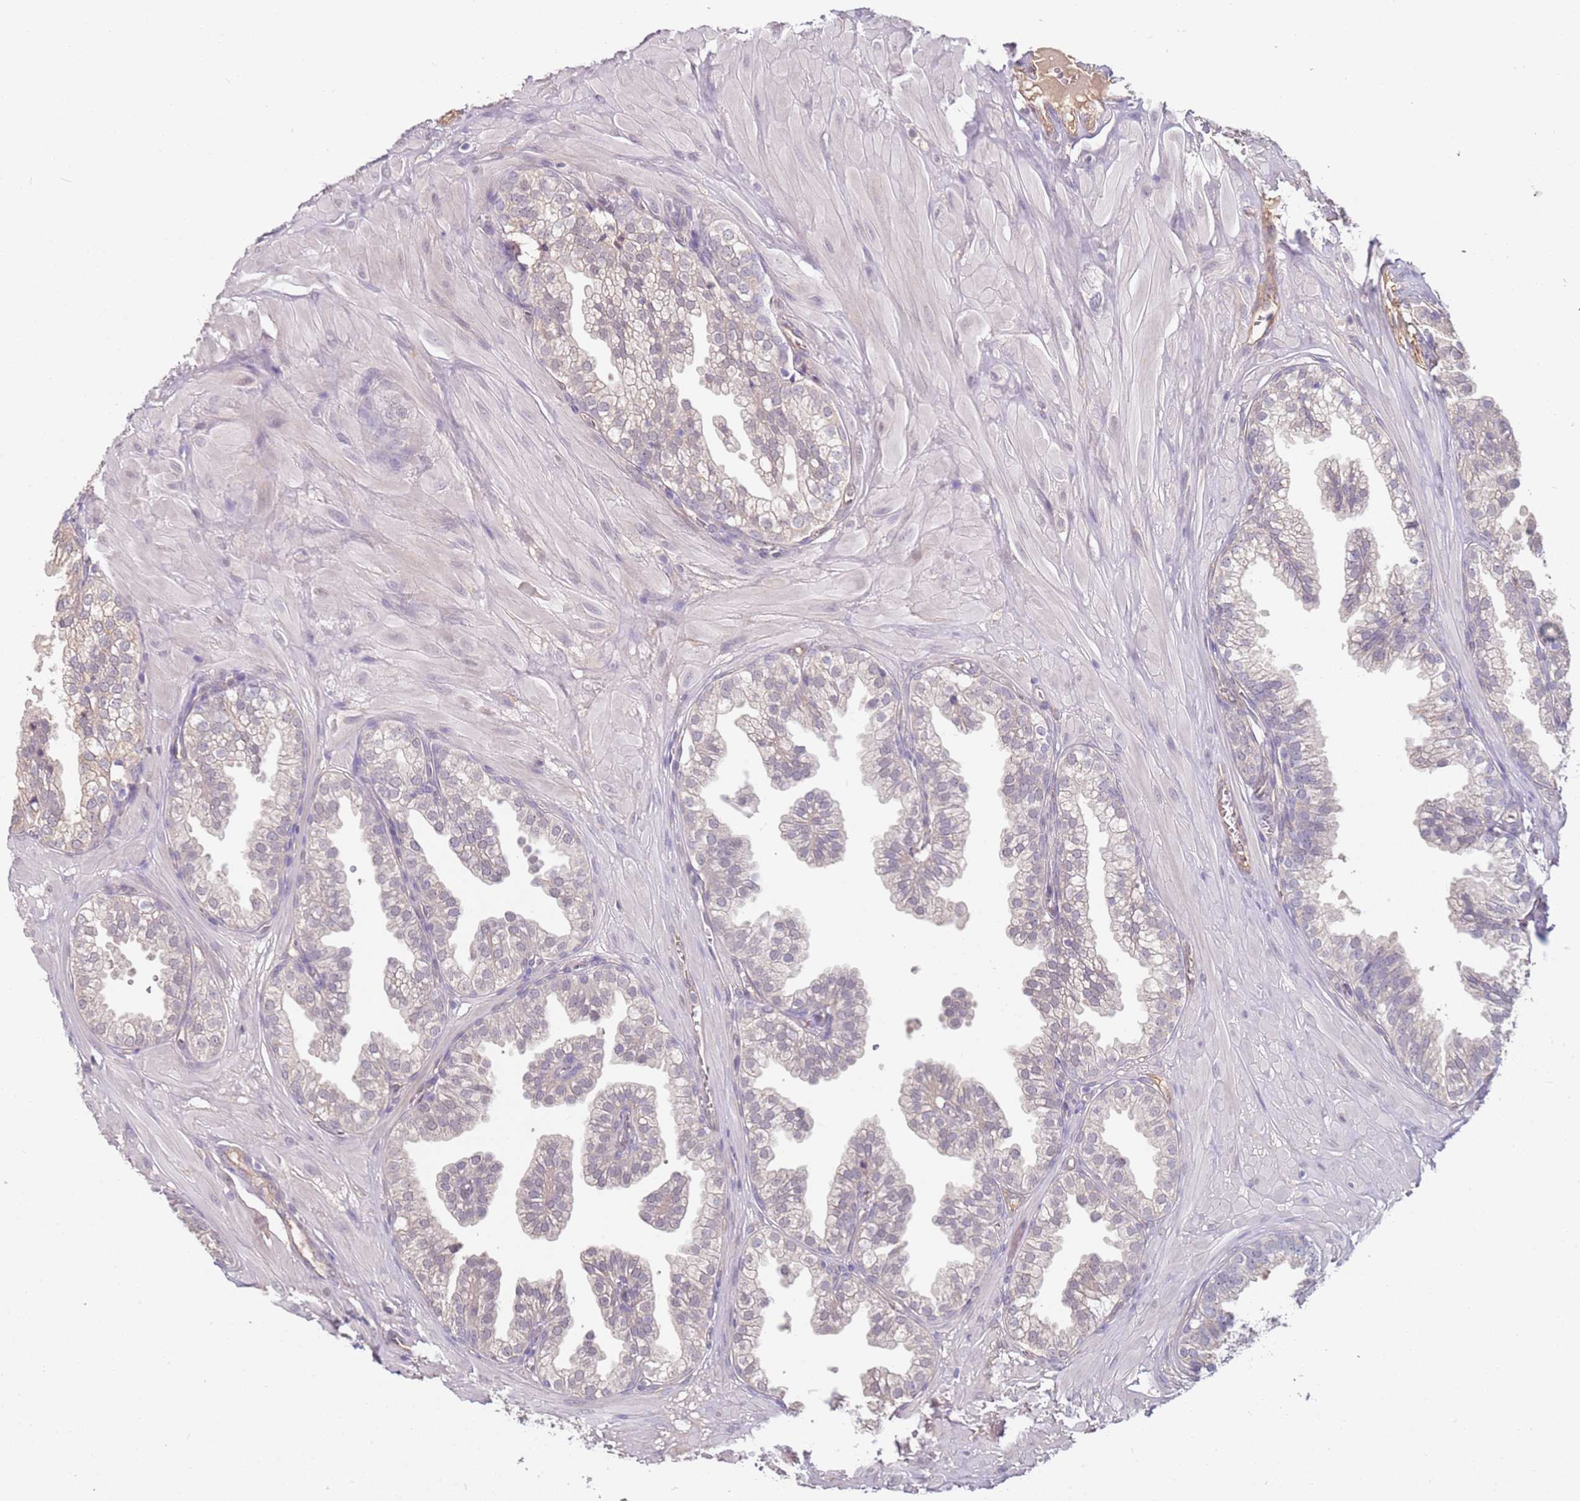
{"staining": {"intensity": "weak", "quantity": "<25%", "location": "cytoplasmic/membranous"}, "tissue": "prostate", "cell_type": "Glandular cells", "image_type": "normal", "snomed": [{"axis": "morphology", "description": "Normal tissue, NOS"}, {"axis": "topography", "description": "Prostate"}, {"axis": "topography", "description": "Peripheral nerve tissue"}], "caption": "Immunohistochemistry of unremarkable human prostate reveals no positivity in glandular cells.", "gene": "WDR93", "patient": {"sex": "male", "age": 55}}